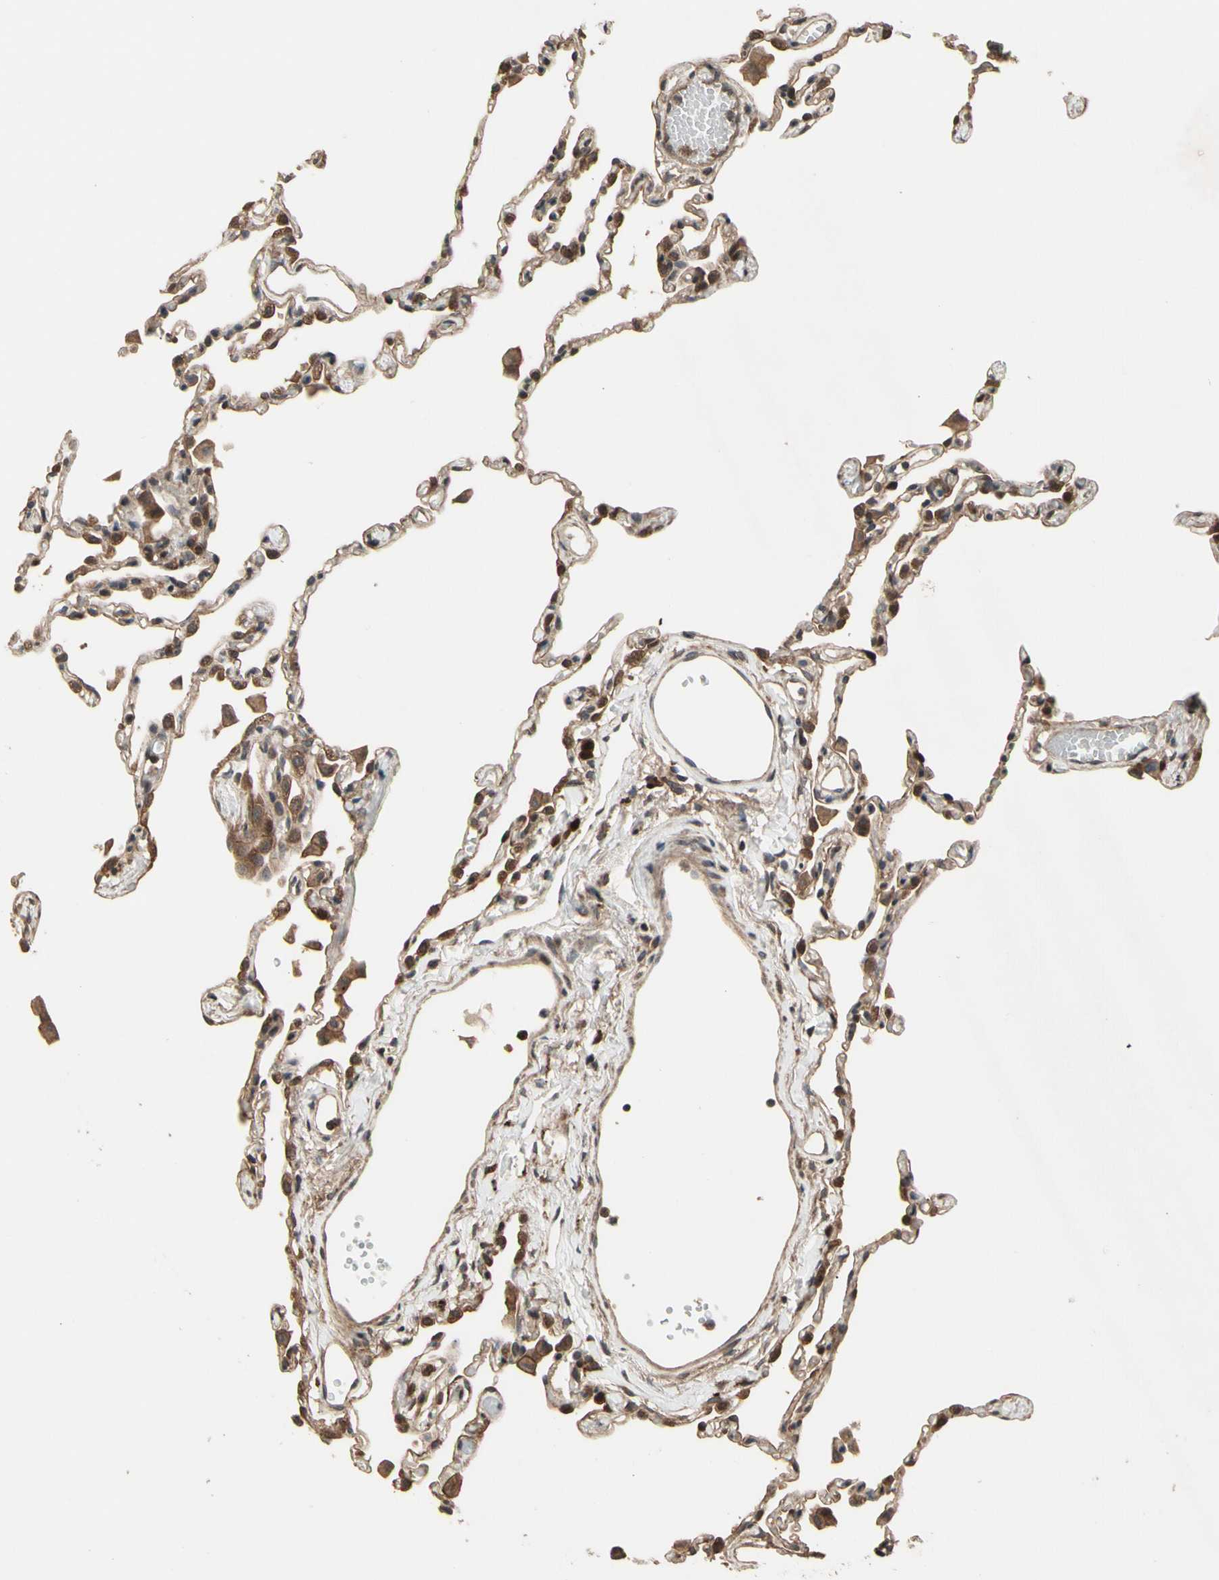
{"staining": {"intensity": "moderate", "quantity": "25%-75%", "location": "cytoplasmic/membranous,nuclear"}, "tissue": "lung", "cell_type": "Alveolar cells", "image_type": "normal", "snomed": [{"axis": "morphology", "description": "Normal tissue, NOS"}, {"axis": "topography", "description": "Lung"}], "caption": "Immunohistochemistry (IHC) histopathology image of benign lung stained for a protein (brown), which shows medium levels of moderate cytoplasmic/membranous,nuclear positivity in about 25%-75% of alveolar cells.", "gene": "CSF1R", "patient": {"sex": "female", "age": 49}}